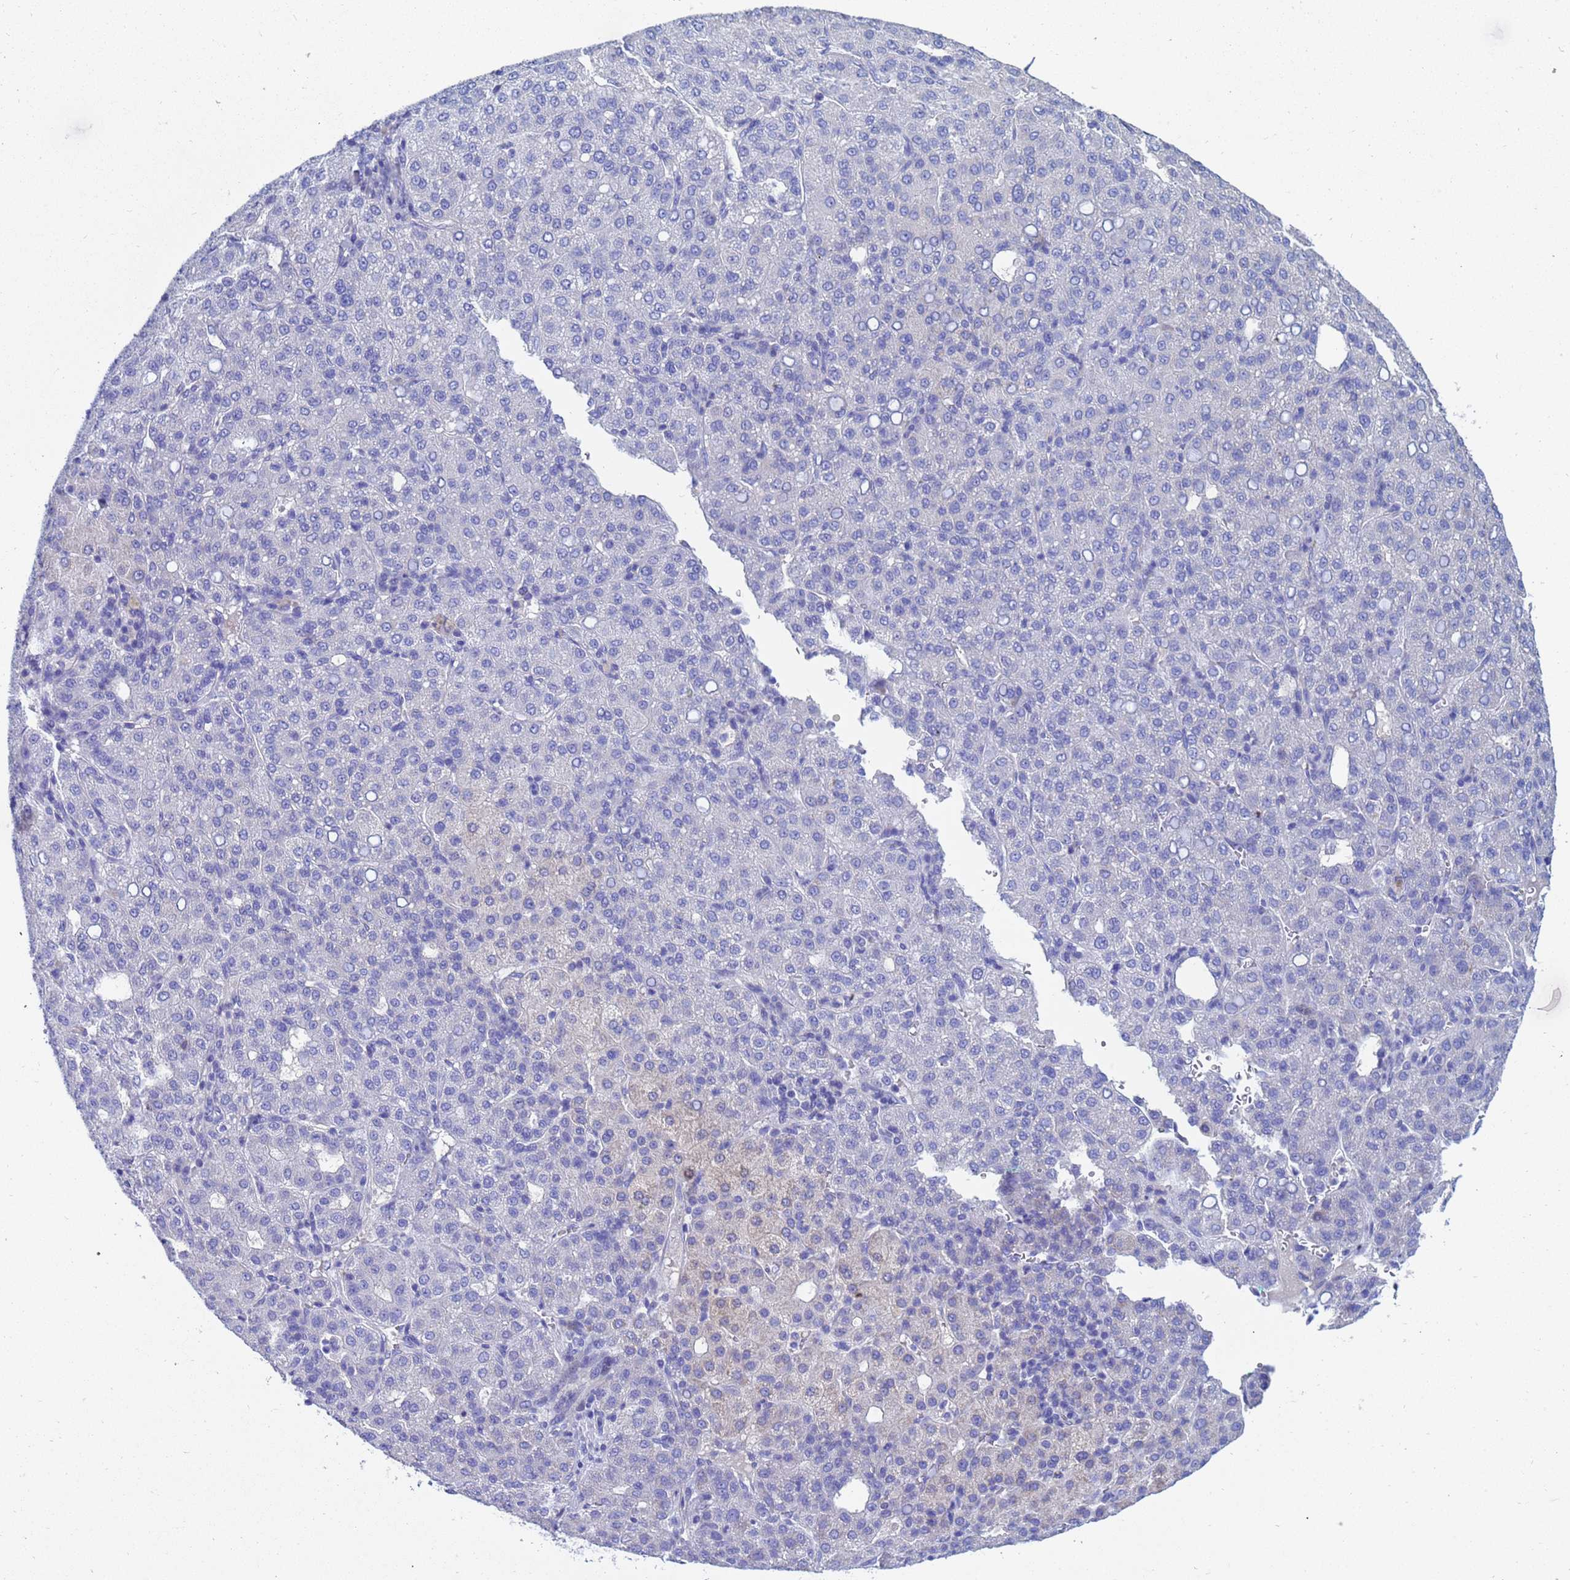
{"staining": {"intensity": "negative", "quantity": "none", "location": "none"}, "tissue": "liver cancer", "cell_type": "Tumor cells", "image_type": "cancer", "snomed": [{"axis": "morphology", "description": "Carcinoma, Hepatocellular, NOS"}, {"axis": "topography", "description": "Liver"}], "caption": "A high-resolution micrograph shows IHC staining of liver hepatocellular carcinoma, which shows no significant positivity in tumor cells.", "gene": "UBE2O", "patient": {"sex": "male", "age": 65}}